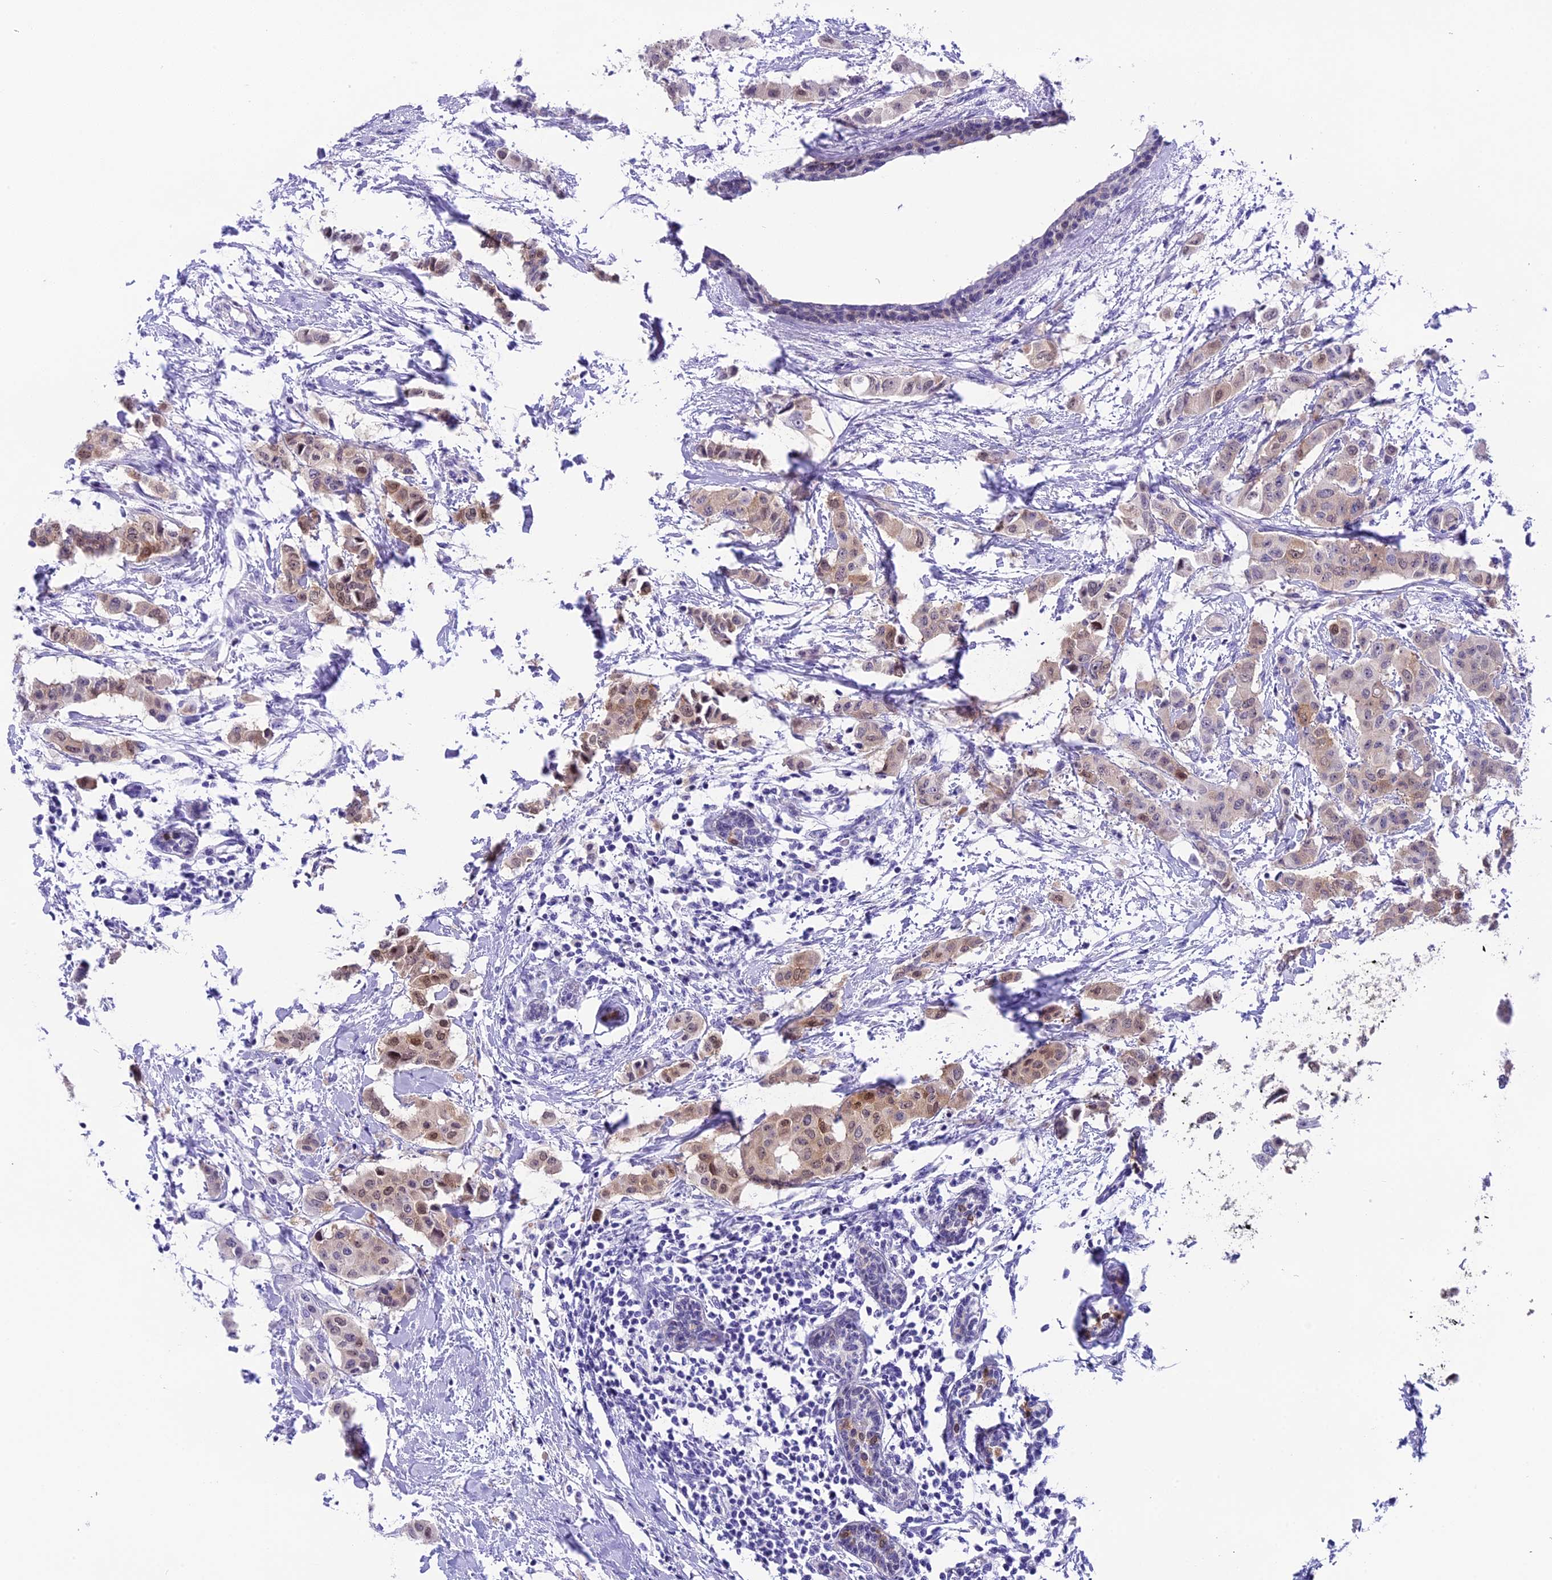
{"staining": {"intensity": "weak", "quantity": "<25%", "location": "cytoplasmic/membranous,nuclear"}, "tissue": "breast cancer", "cell_type": "Tumor cells", "image_type": "cancer", "snomed": [{"axis": "morphology", "description": "Duct carcinoma"}, {"axis": "topography", "description": "Breast"}], "caption": "Tumor cells show no significant expression in invasive ductal carcinoma (breast).", "gene": "PRR15", "patient": {"sex": "female", "age": 40}}